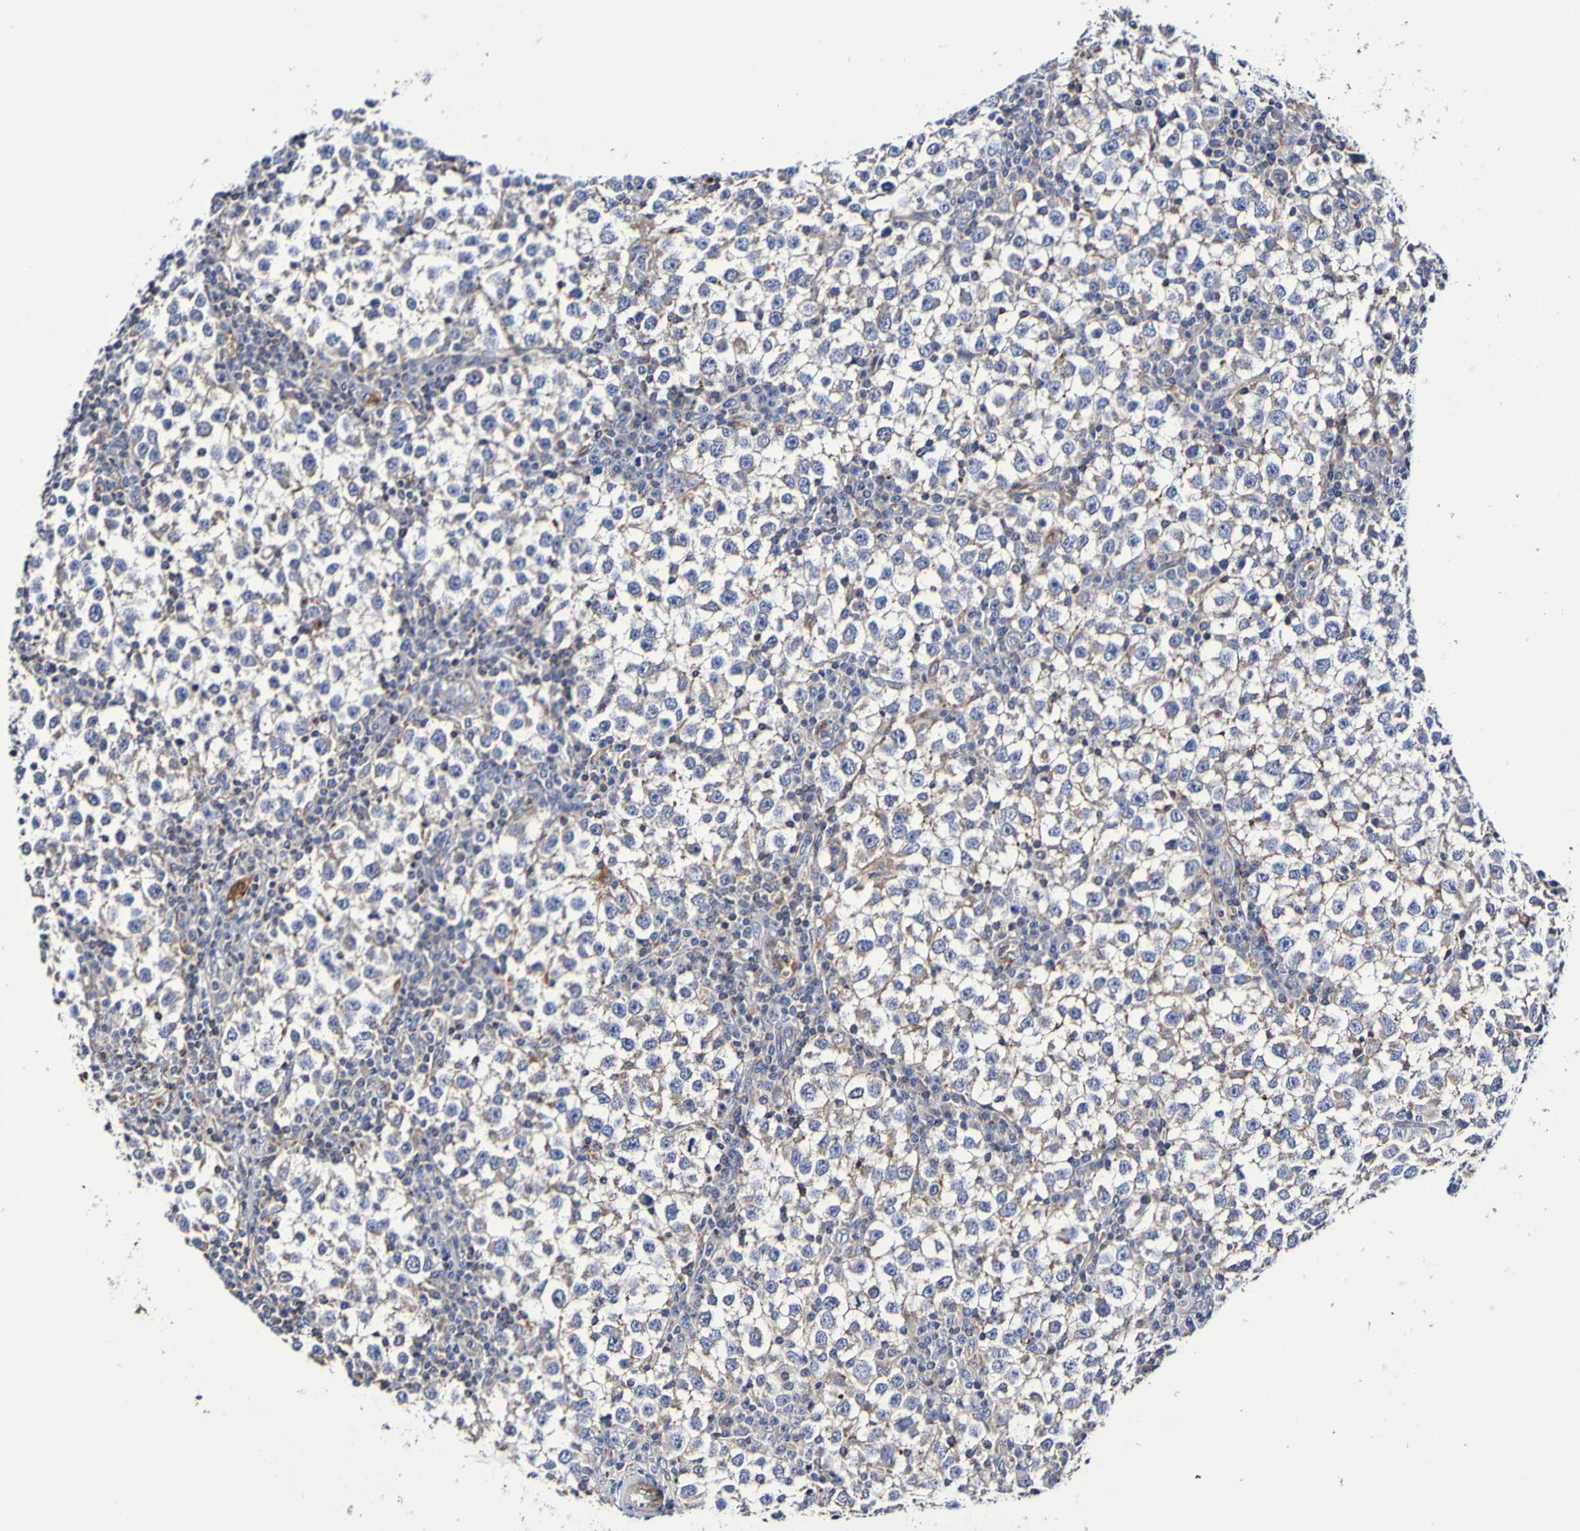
{"staining": {"intensity": "negative", "quantity": "none", "location": "none"}, "tissue": "testis cancer", "cell_type": "Tumor cells", "image_type": "cancer", "snomed": [{"axis": "morphology", "description": "Seminoma, NOS"}, {"axis": "topography", "description": "Testis"}], "caption": "Immunohistochemistry (IHC) image of human testis seminoma stained for a protein (brown), which shows no expression in tumor cells. The staining was performed using DAB to visualize the protein expression in brown, while the nuclei were stained in blue with hematoxylin (Magnification: 20x).", "gene": "WNT4", "patient": {"sex": "male", "age": 65}}